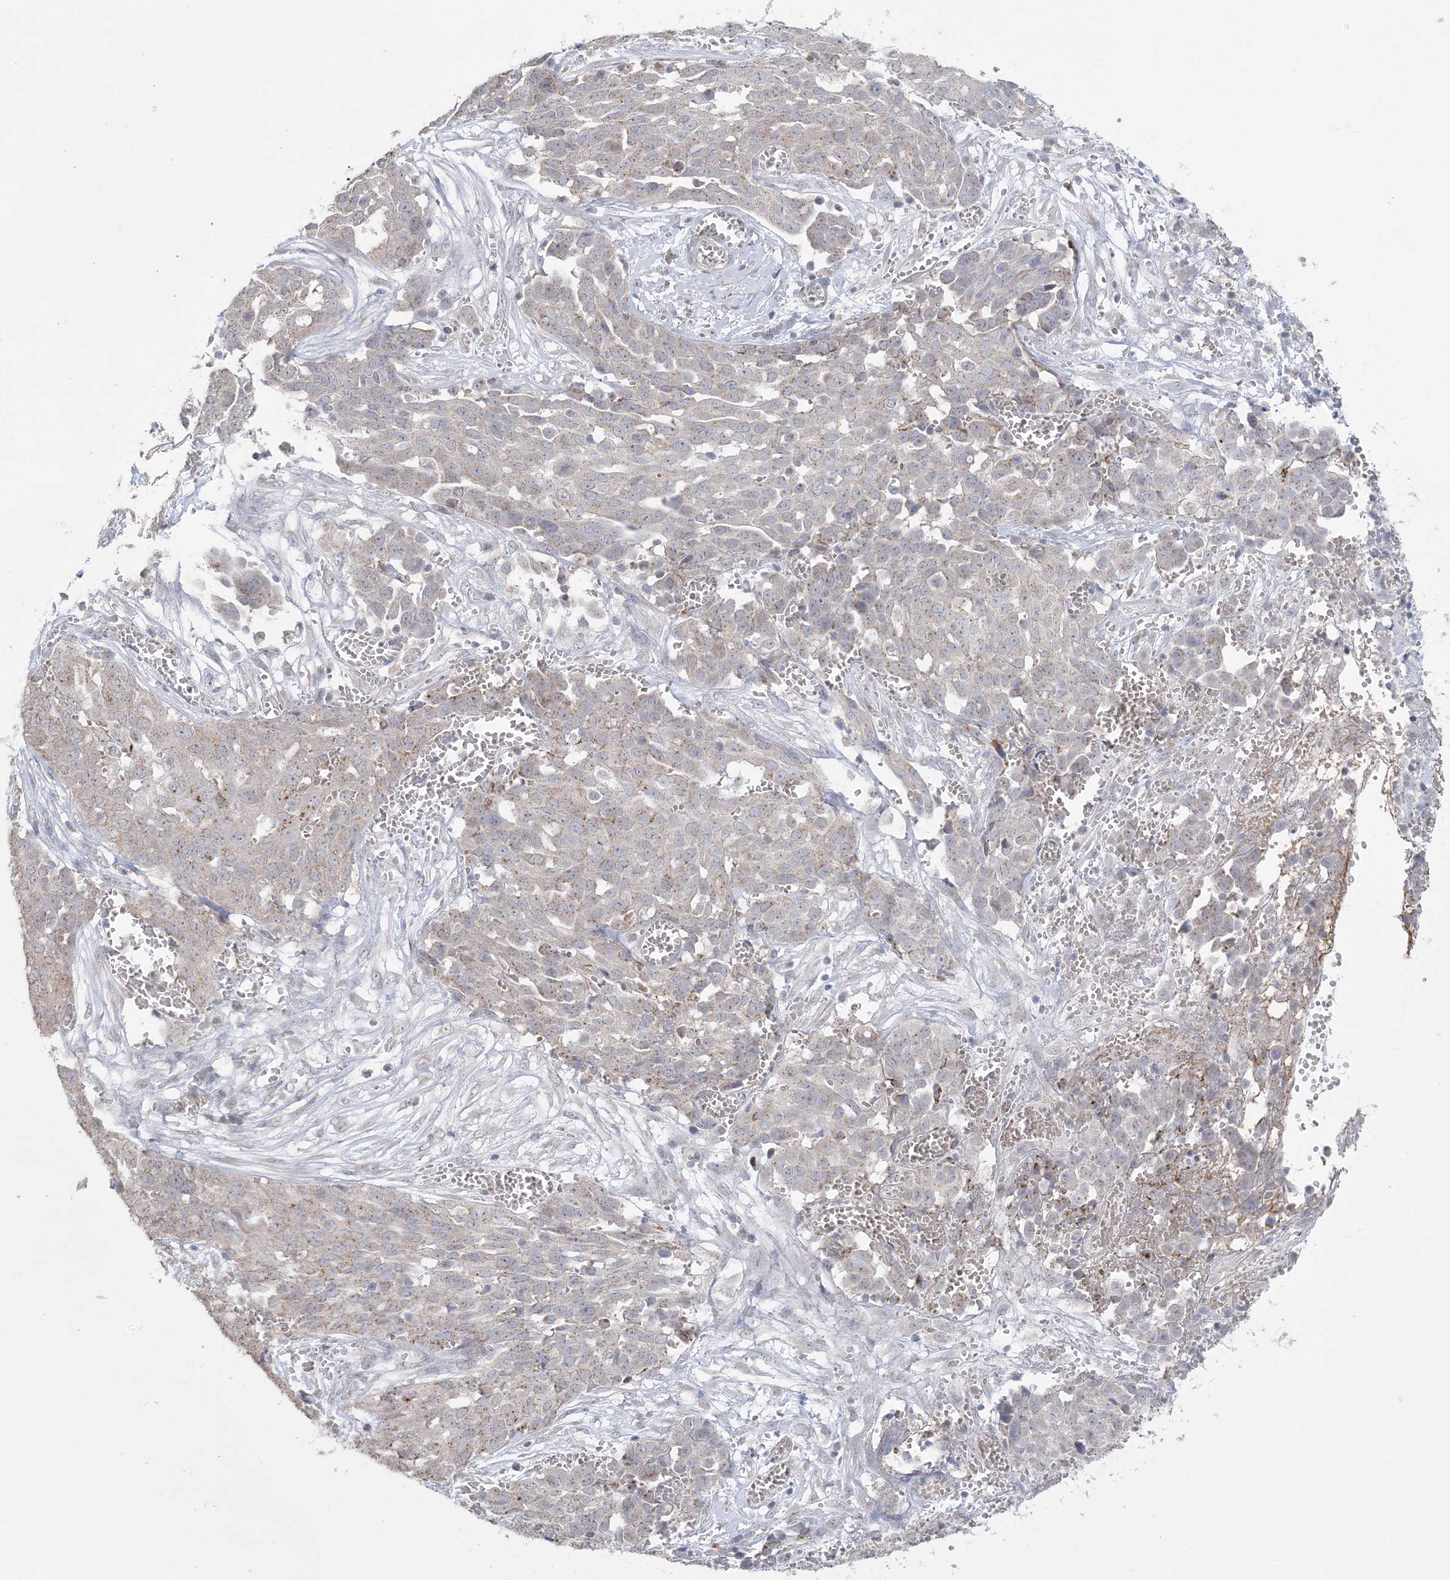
{"staining": {"intensity": "weak", "quantity": "<25%", "location": "cytoplasmic/membranous"}, "tissue": "ovarian cancer", "cell_type": "Tumor cells", "image_type": "cancer", "snomed": [{"axis": "morphology", "description": "Cystadenocarcinoma, serous, NOS"}, {"axis": "topography", "description": "Soft tissue"}, {"axis": "topography", "description": "Ovary"}], "caption": "Immunohistochemistry micrograph of human serous cystadenocarcinoma (ovarian) stained for a protein (brown), which demonstrates no staining in tumor cells.", "gene": "XRN1", "patient": {"sex": "female", "age": 57}}